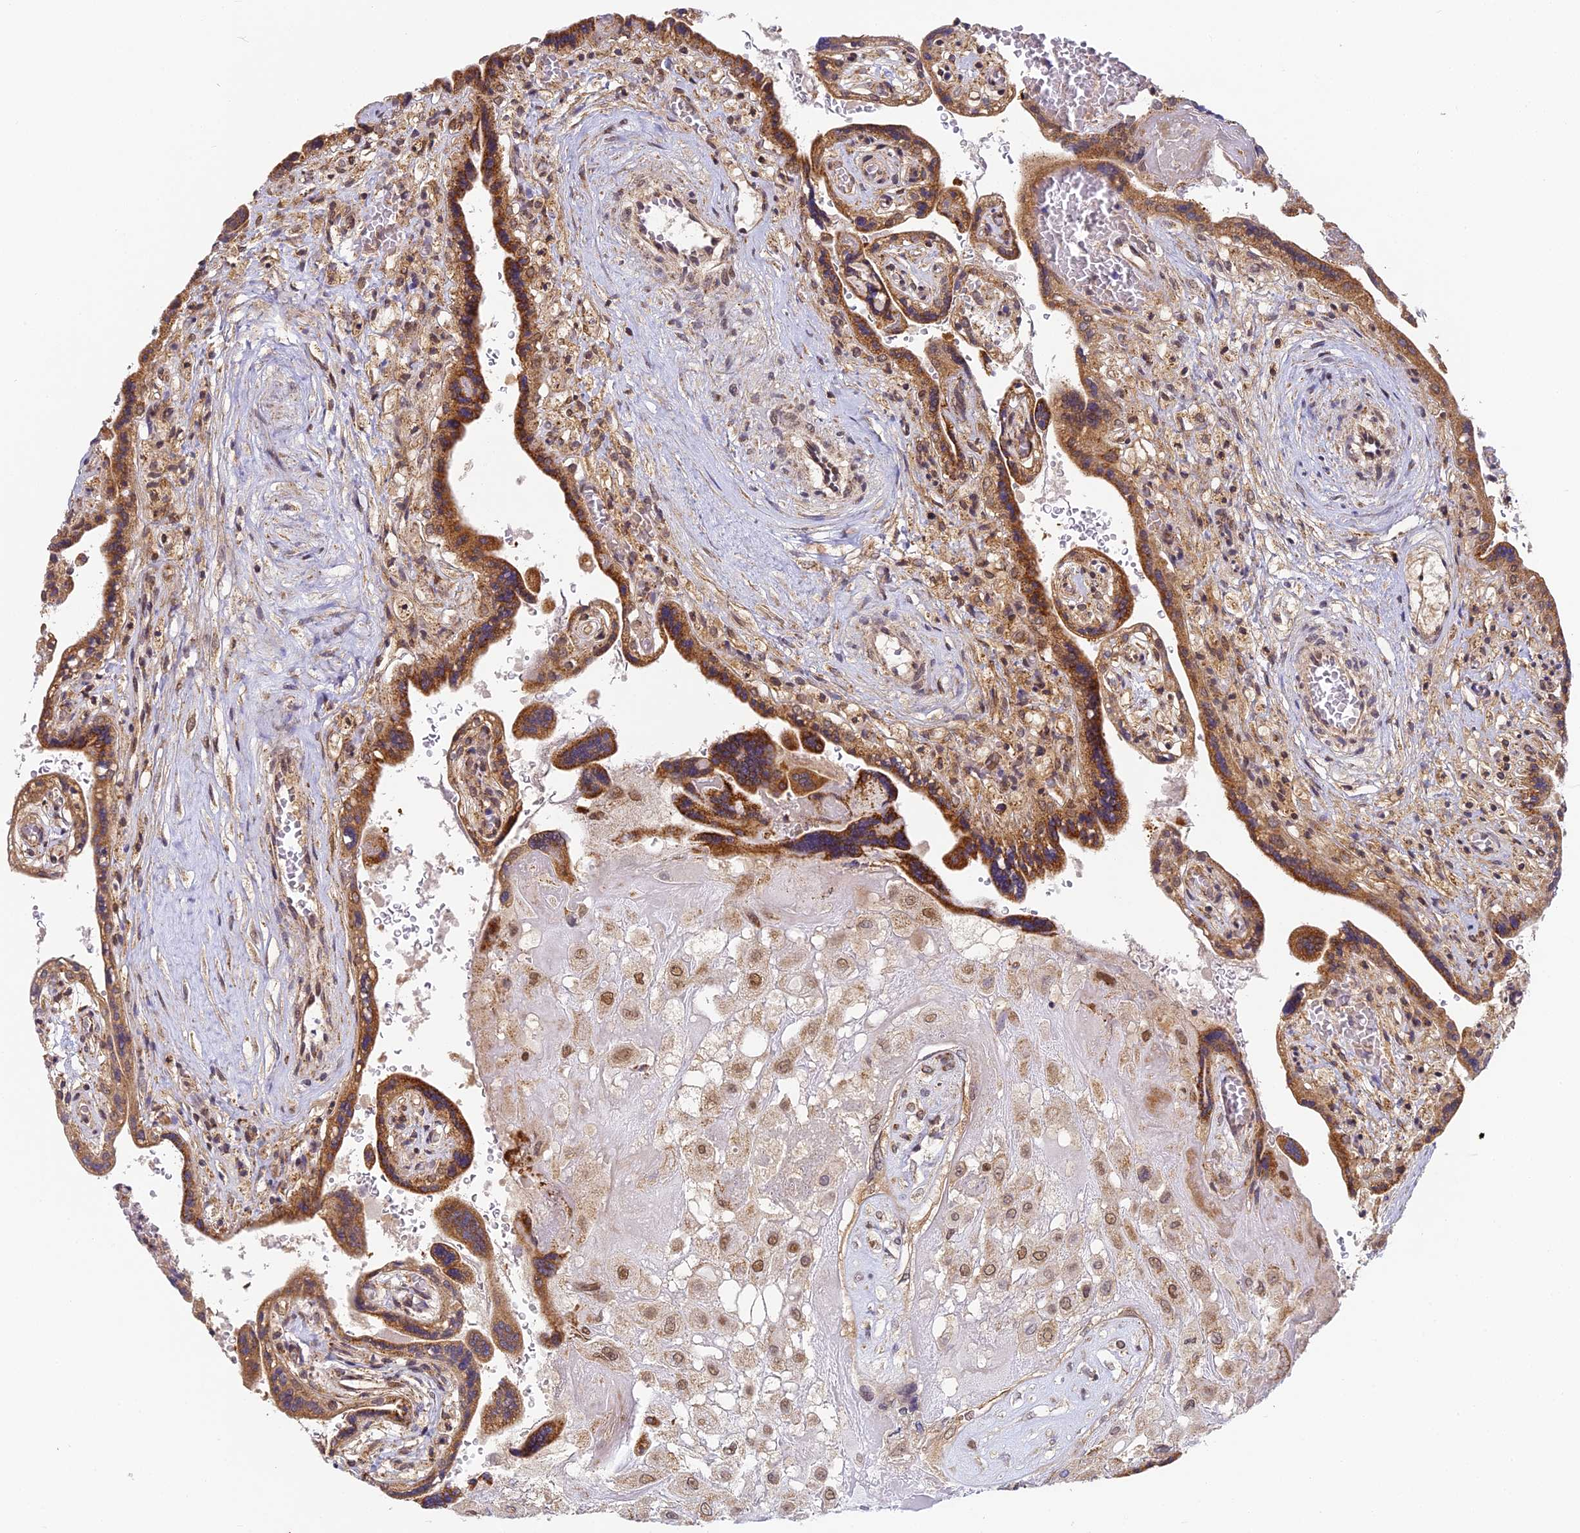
{"staining": {"intensity": "moderate", "quantity": ">75%", "location": "nuclear"}, "tissue": "placenta", "cell_type": "Decidual cells", "image_type": "normal", "snomed": [{"axis": "morphology", "description": "Normal tissue, NOS"}, {"axis": "topography", "description": "Placenta"}], "caption": "Protein staining displays moderate nuclear expression in approximately >75% of decidual cells in unremarkable placenta.", "gene": "DNAAF10", "patient": {"sex": "female", "age": 37}}